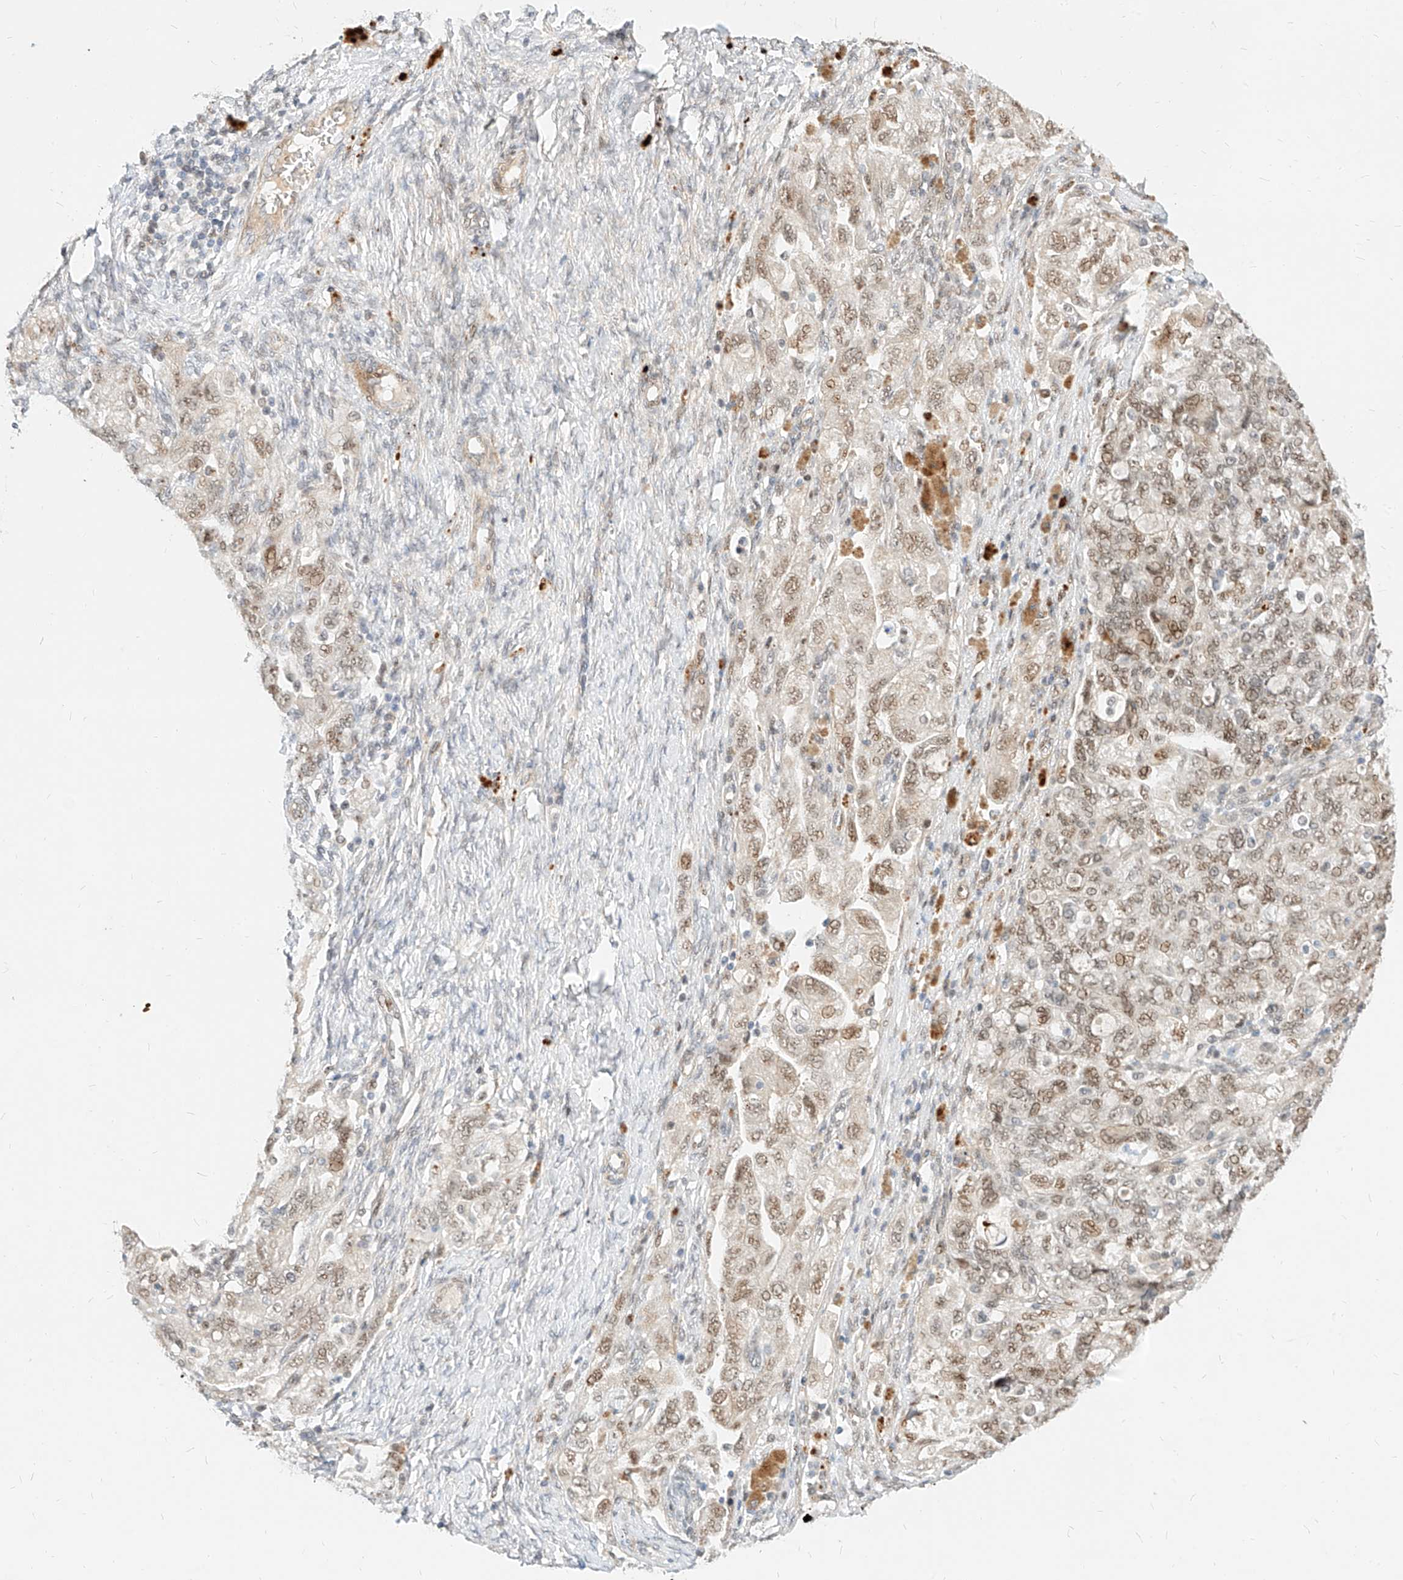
{"staining": {"intensity": "weak", "quantity": ">75%", "location": "nuclear"}, "tissue": "ovarian cancer", "cell_type": "Tumor cells", "image_type": "cancer", "snomed": [{"axis": "morphology", "description": "Carcinoma, NOS"}, {"axis": "morphology", "description": "Cystadenocarcinoma, serous, NOS"}, {"axis": "topography", "description": "Ovary"}], "caption": "Ovarian carcinoma stained with a brown dye shows weak nuclear positive expression in approximately >75% of tumor cells.", "gene": "CBX8", "patient": {"sex": "female", "age": 69}}